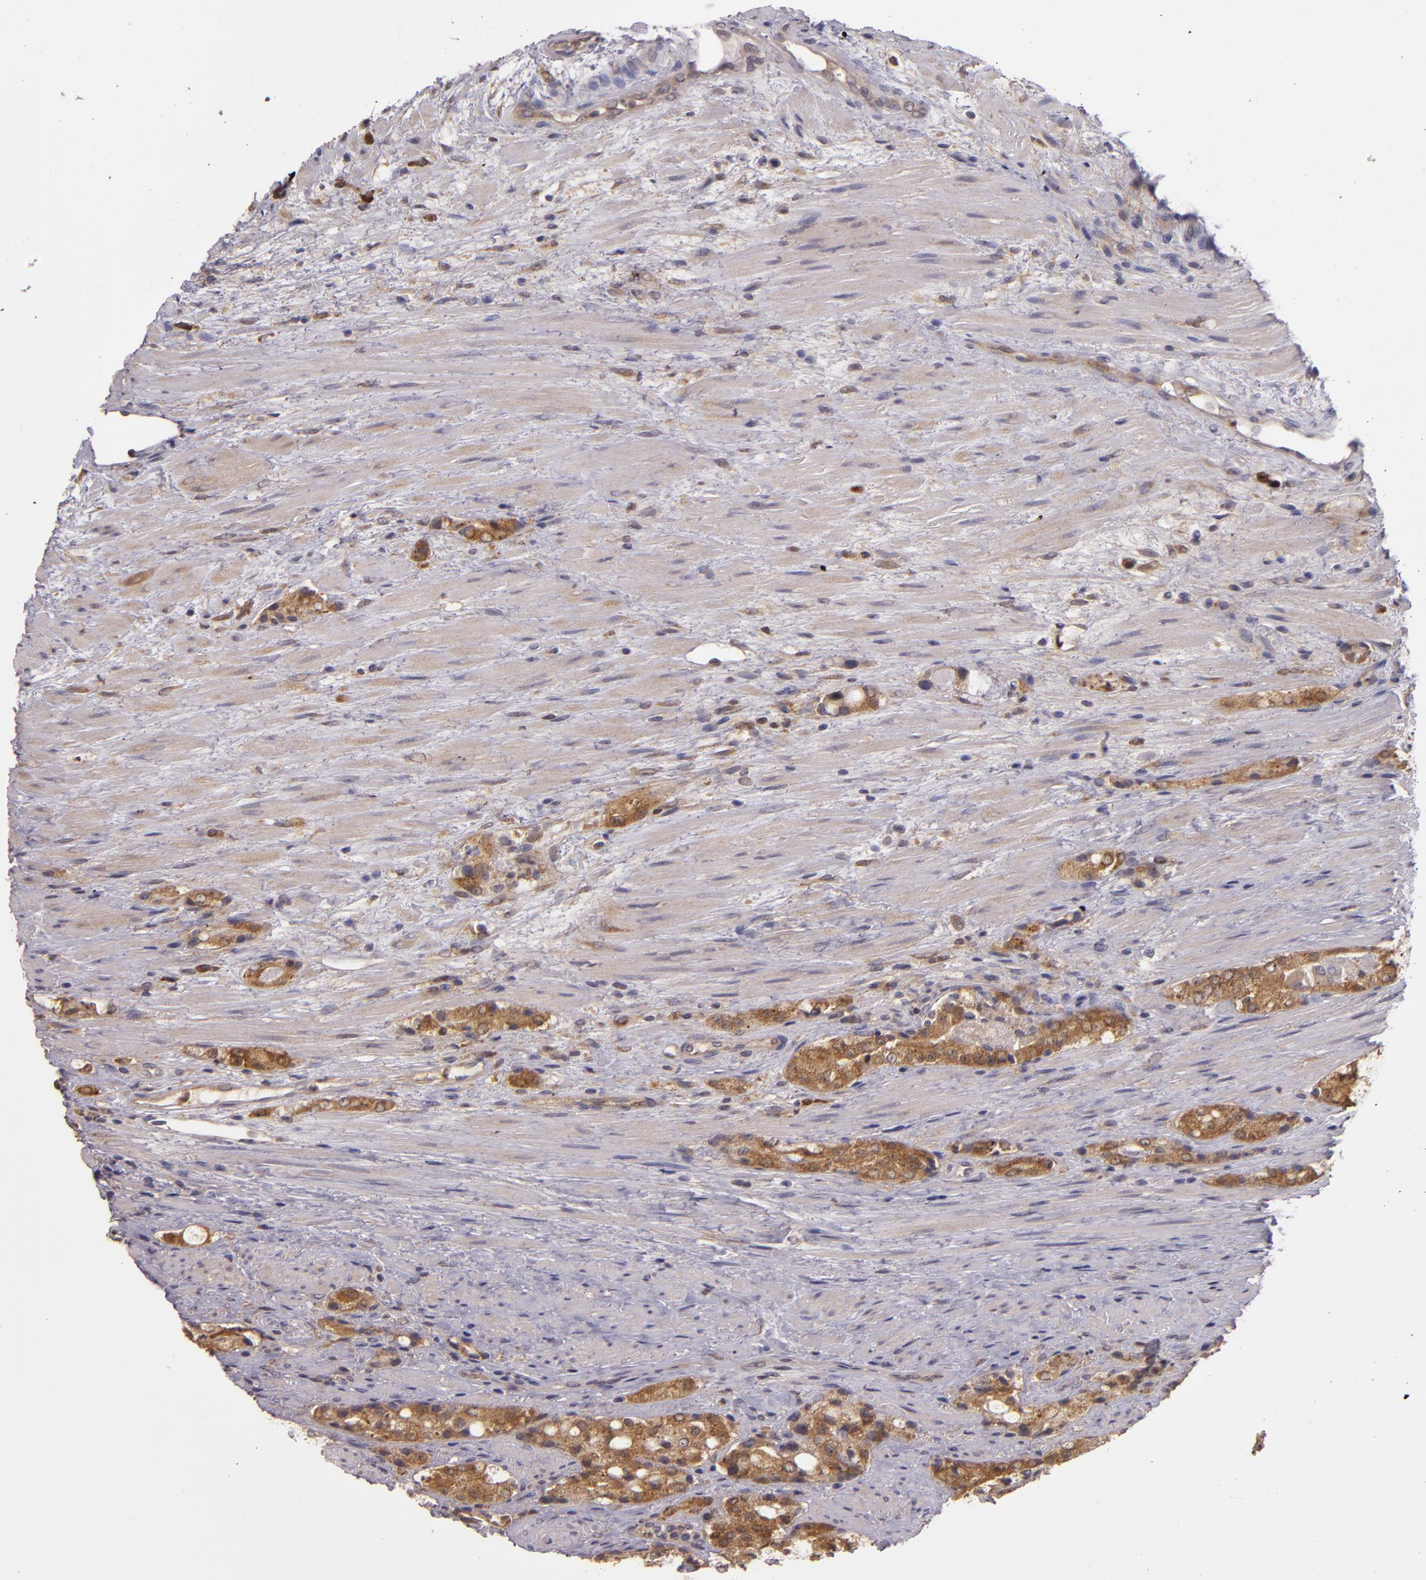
{"staining": {"intensity": "moderate", "quantity": ">75%", "location": "cytoplasmic/membranous"}, "tissue": "prostate cancer", "cell_type": "Tumor cells", "image_type": "cancer", "snomed": [{"axis": "morphology", "description": "Adenocarcinoma, High grade"}, {"axis": "topography", "description": "Prostate"}], "caption": "Immunohistochemical staining of prostate cancer (adenocarcinoma (high-grade)) shows medium levels of moderate cytoplasmic/membranous expression in approximately >75% of tumor cells.", "gene": "FHIT", "patient": {"sex": "male", "age": 72}}